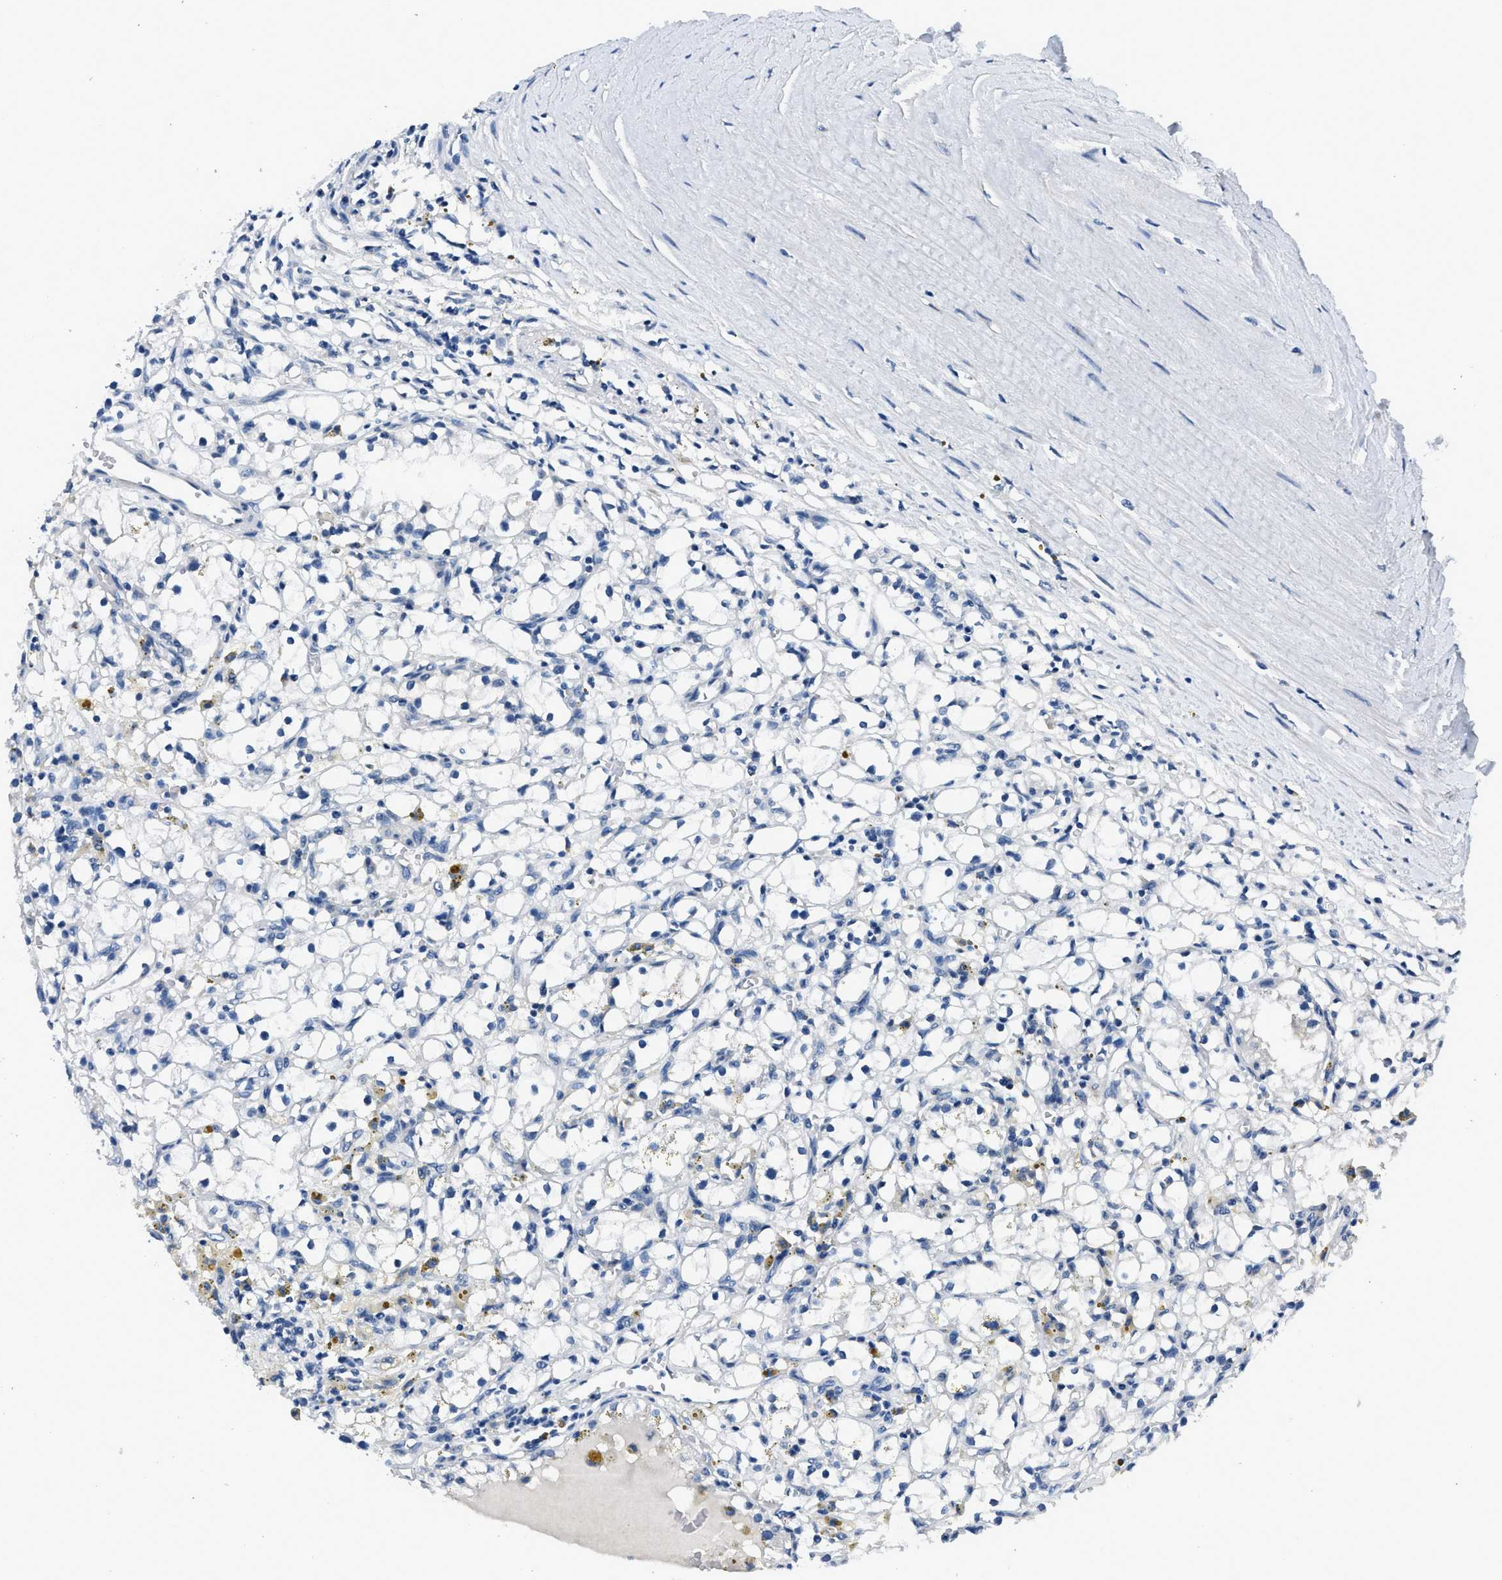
{"staining": {"intensity": "negative", "quantity": "none", "location": "none"}, "tissue": "renal cancer", "cell_type": "Tumor cells", "image_type": "cancer", "snomed": [{"axis": "morphology", "description": "Adenocarcinoma, NOS"}, {"axis": "topography", "description": "Kidney"}], "caption": "DAB (3,3'-diaminobenzidine) immunohistochemical staining of human renal adenocarcinoma exhibits no significant positivity in tumor cells. Brightfield microscopy of IHC stained with DAB (3,3'-diaminobenzidine) (brown) and hematoxylin (blue), captured at high magnification.", "gene": "GJA3", "patient": {"sex": "male", "age": 56}}